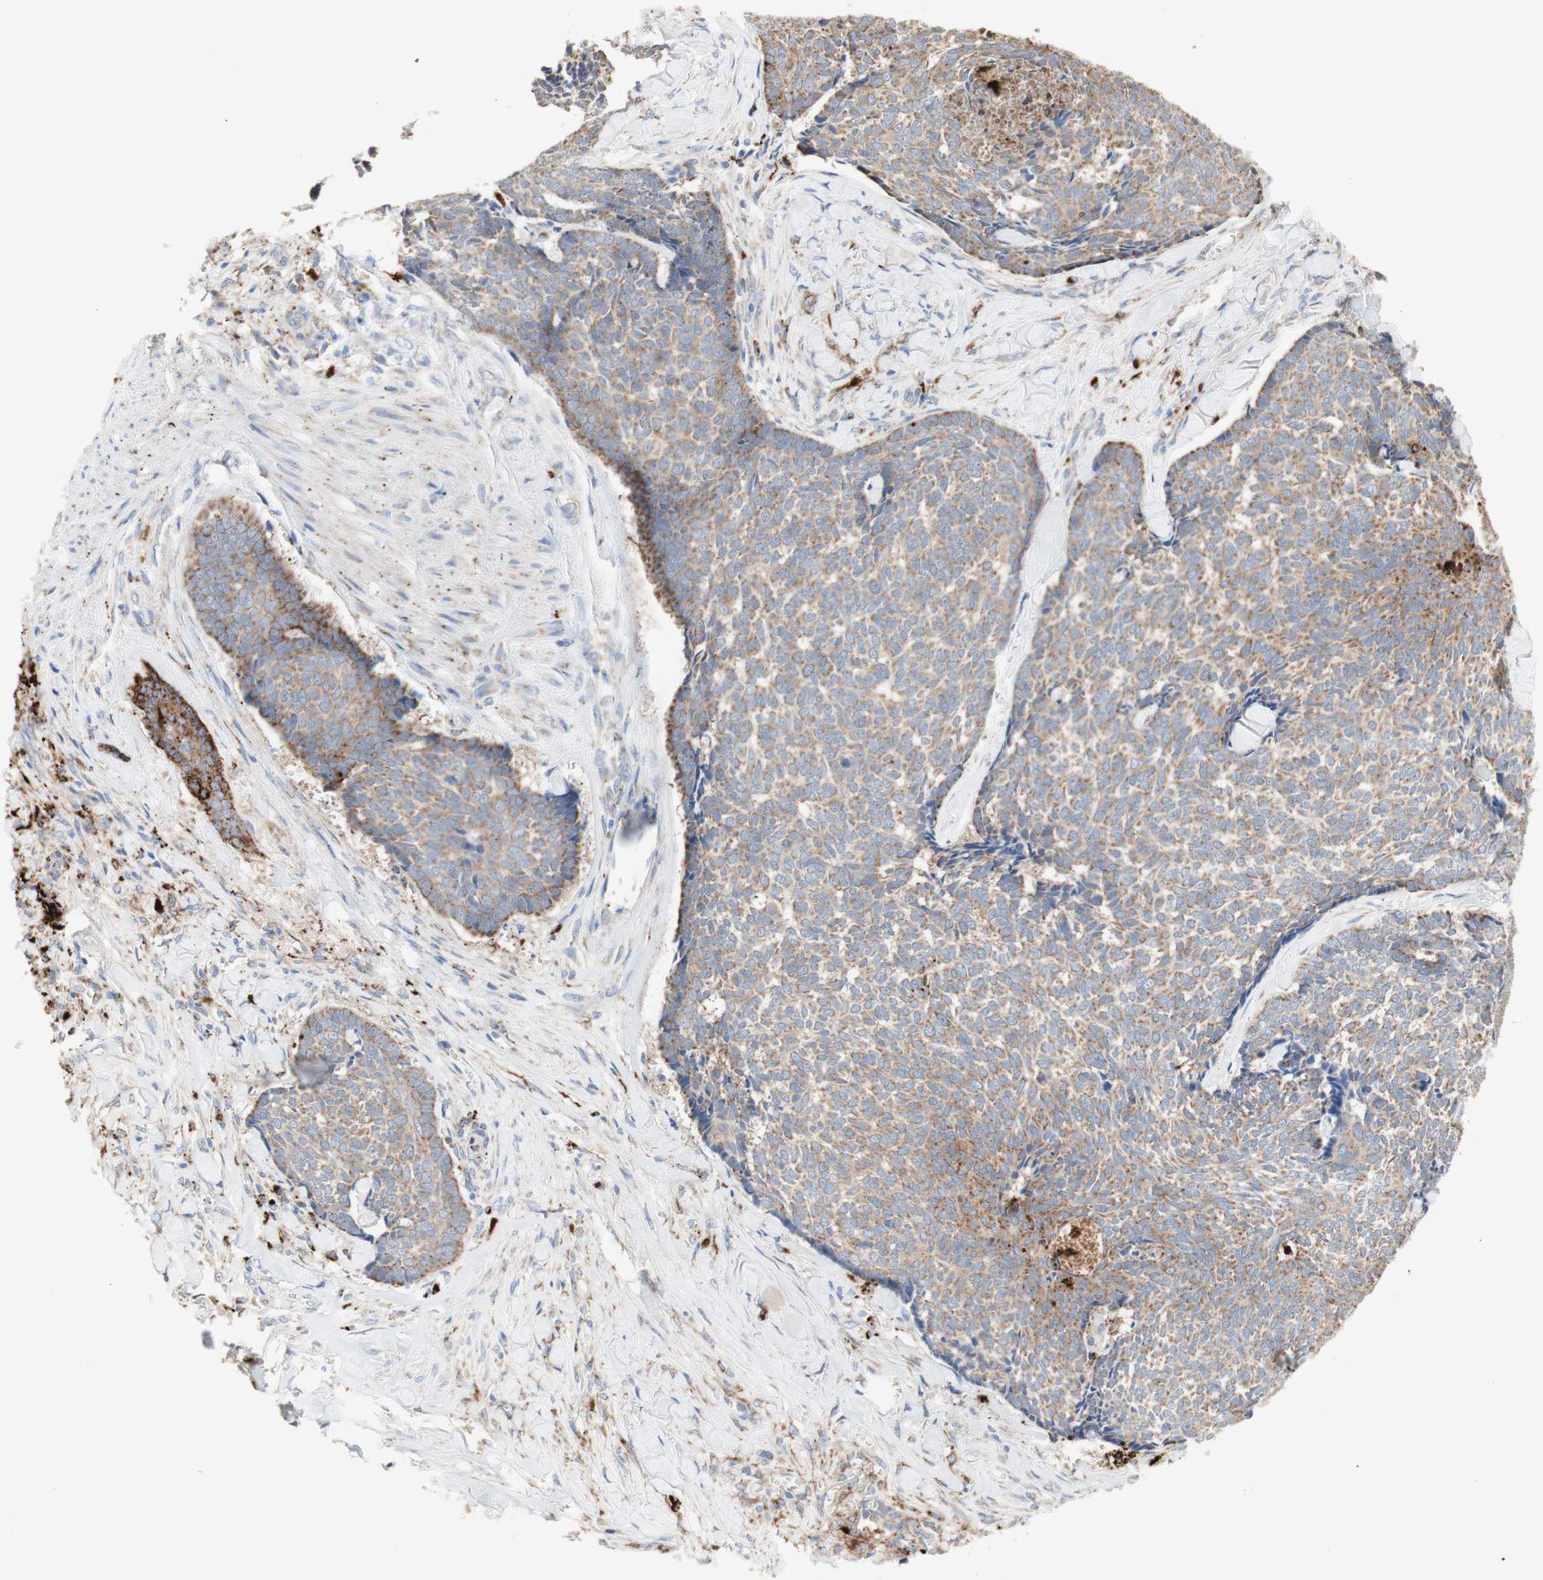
{"staining": {"intensity": "weak", "quantity": ">75%", "location": "cytoplasmic/membranous"}, "tissue": "skin cancer", "cell_type": "Tumor cells", "image_type": "cancer", "snomed": [{"axis": "morphology", "description": "Basal cell carcinoma"}, {"axis": "topography", "description": "Skin"}], "caption": "Weak cytoplasmic/membranous positivity for a protein is present in approximately >75% of tumor cells of basal cell carcinoma (skin) using immunohistochemistry (IHC).", "gene": "URB2", "patient": {"sex": "male", "age": 84}}